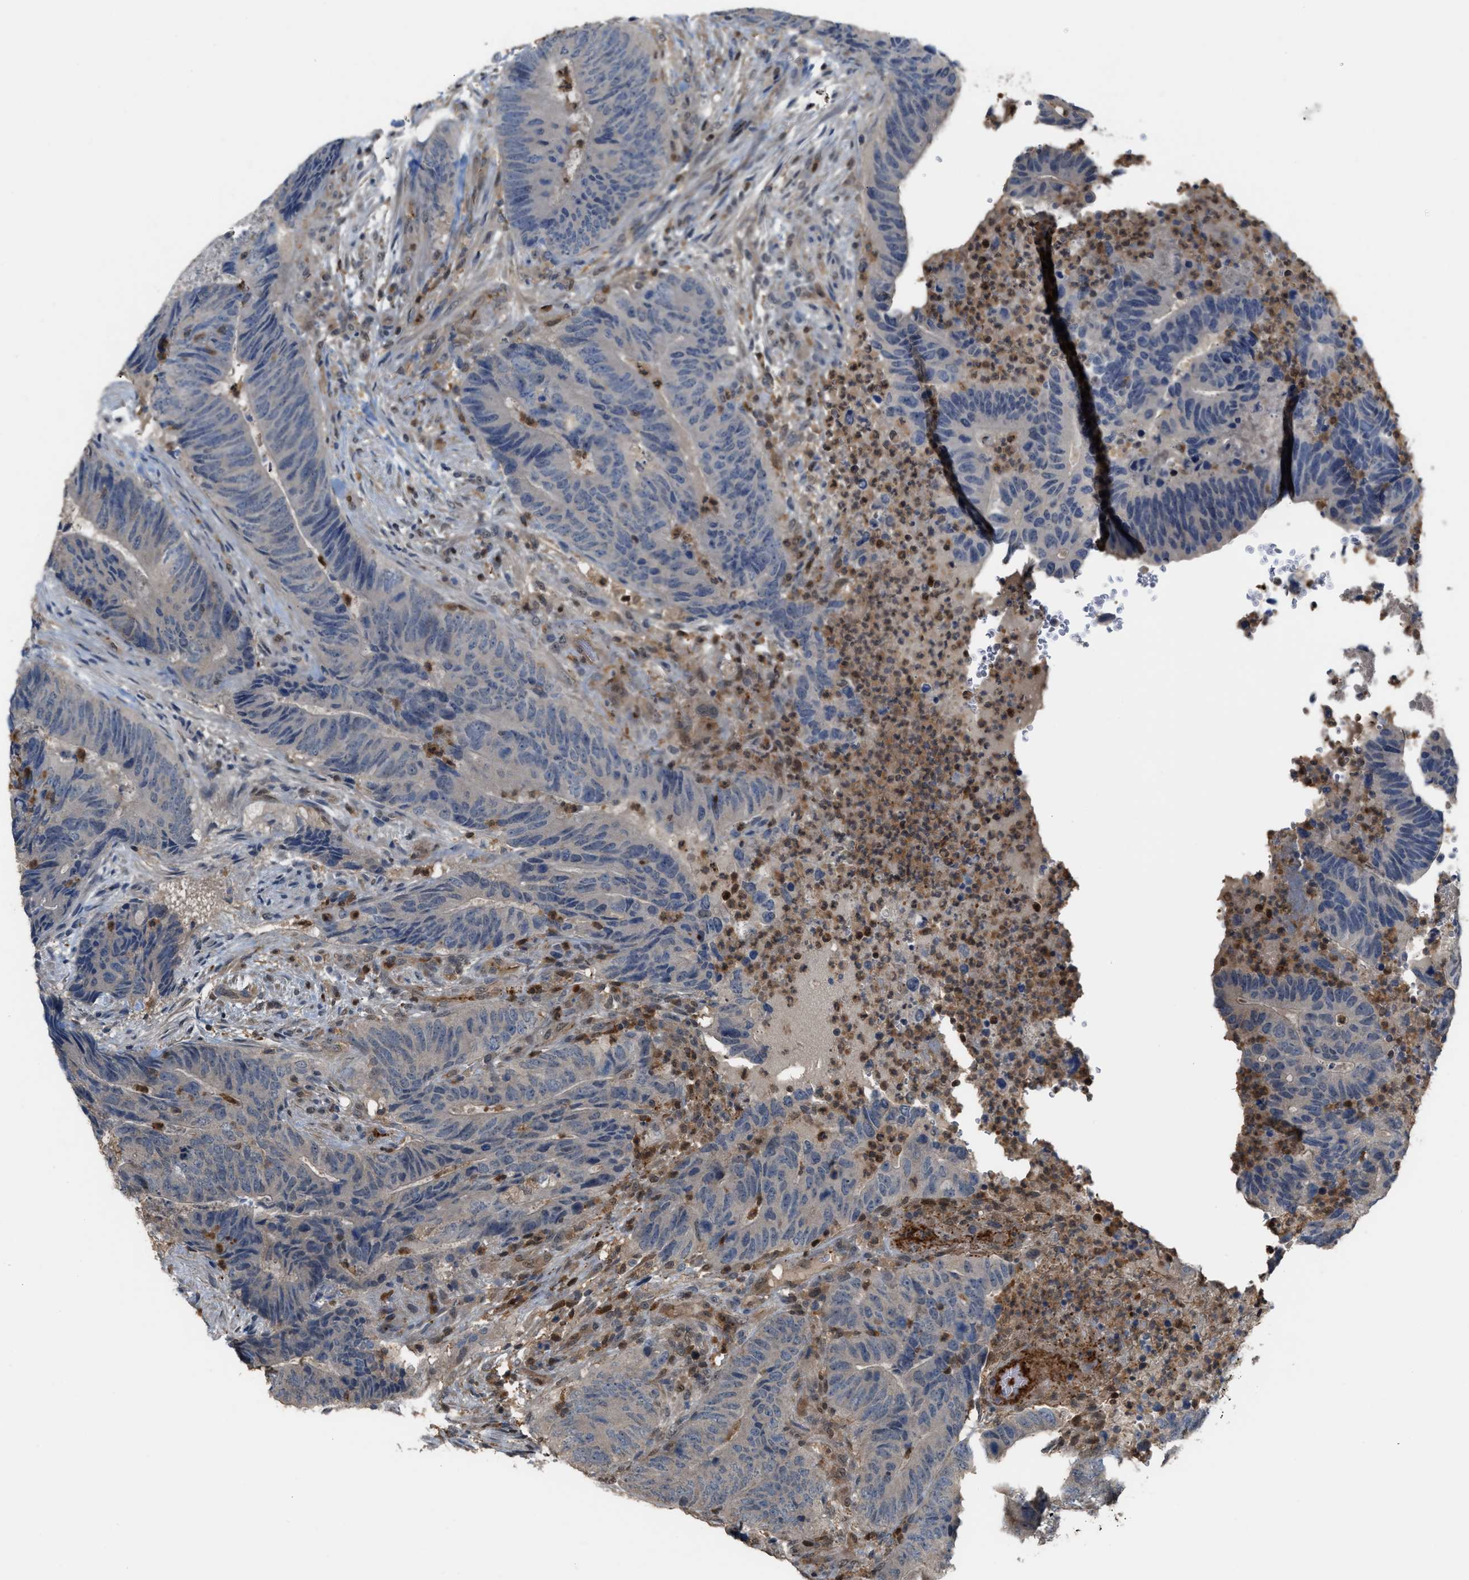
{"staining": {"intensity": "weak", "quantity": "<25%", "location": "cytoplasmic/membranous"}, "tissue": "colorectal cancer", "cell_type": "Tumor cells", "image_type": "cancer", "snomed": [{"axis": "morphology", "description": "Adenocarcinoma, NOS"}, {"axis": "topography", "description": "Colon"}], "caption": "Immunohistochemical staining of colorectal adenocarcinoma reveals no significant expression in tumor cells.", "gene": "MTPN", "patient": {"sex": "male", "age": 56}}